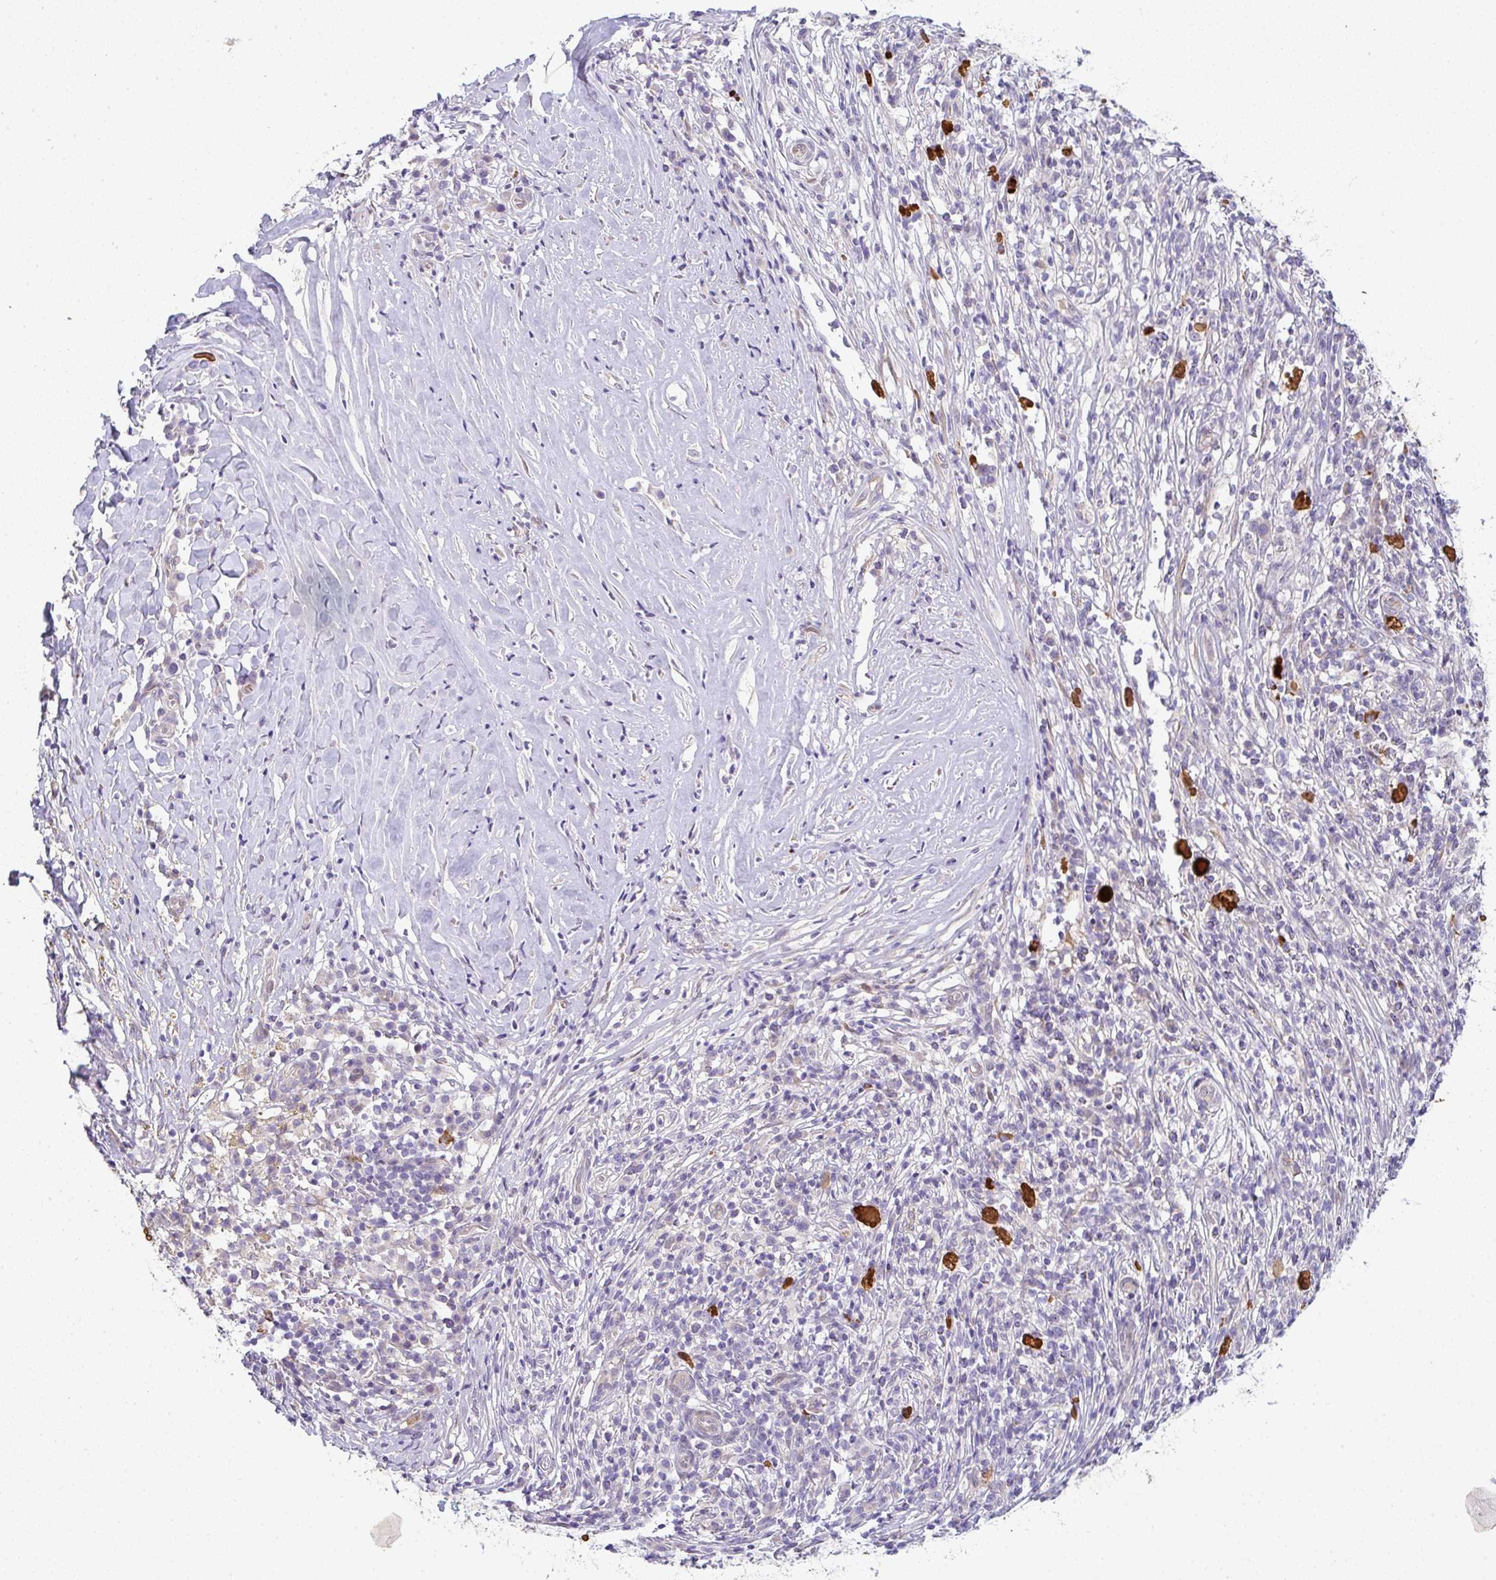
{"staining": {"intensity": "negative", "quantity": "none", "location": "none"}, "tissue": "melanoma", "cell_type": "Tumor cells", "image_type": "cancer", "snomed": [{"axis": "morphology", "description": "Malignant melanoma, NOS"}, {"axis": "topography", "description": "Skin"}], "caption": "This is an IHC photomicrograph of human melanoma. There is no staining in tumor cells.", "gene": "TNFRSF10A", "patient": {"sex": "male", "age": 66}}